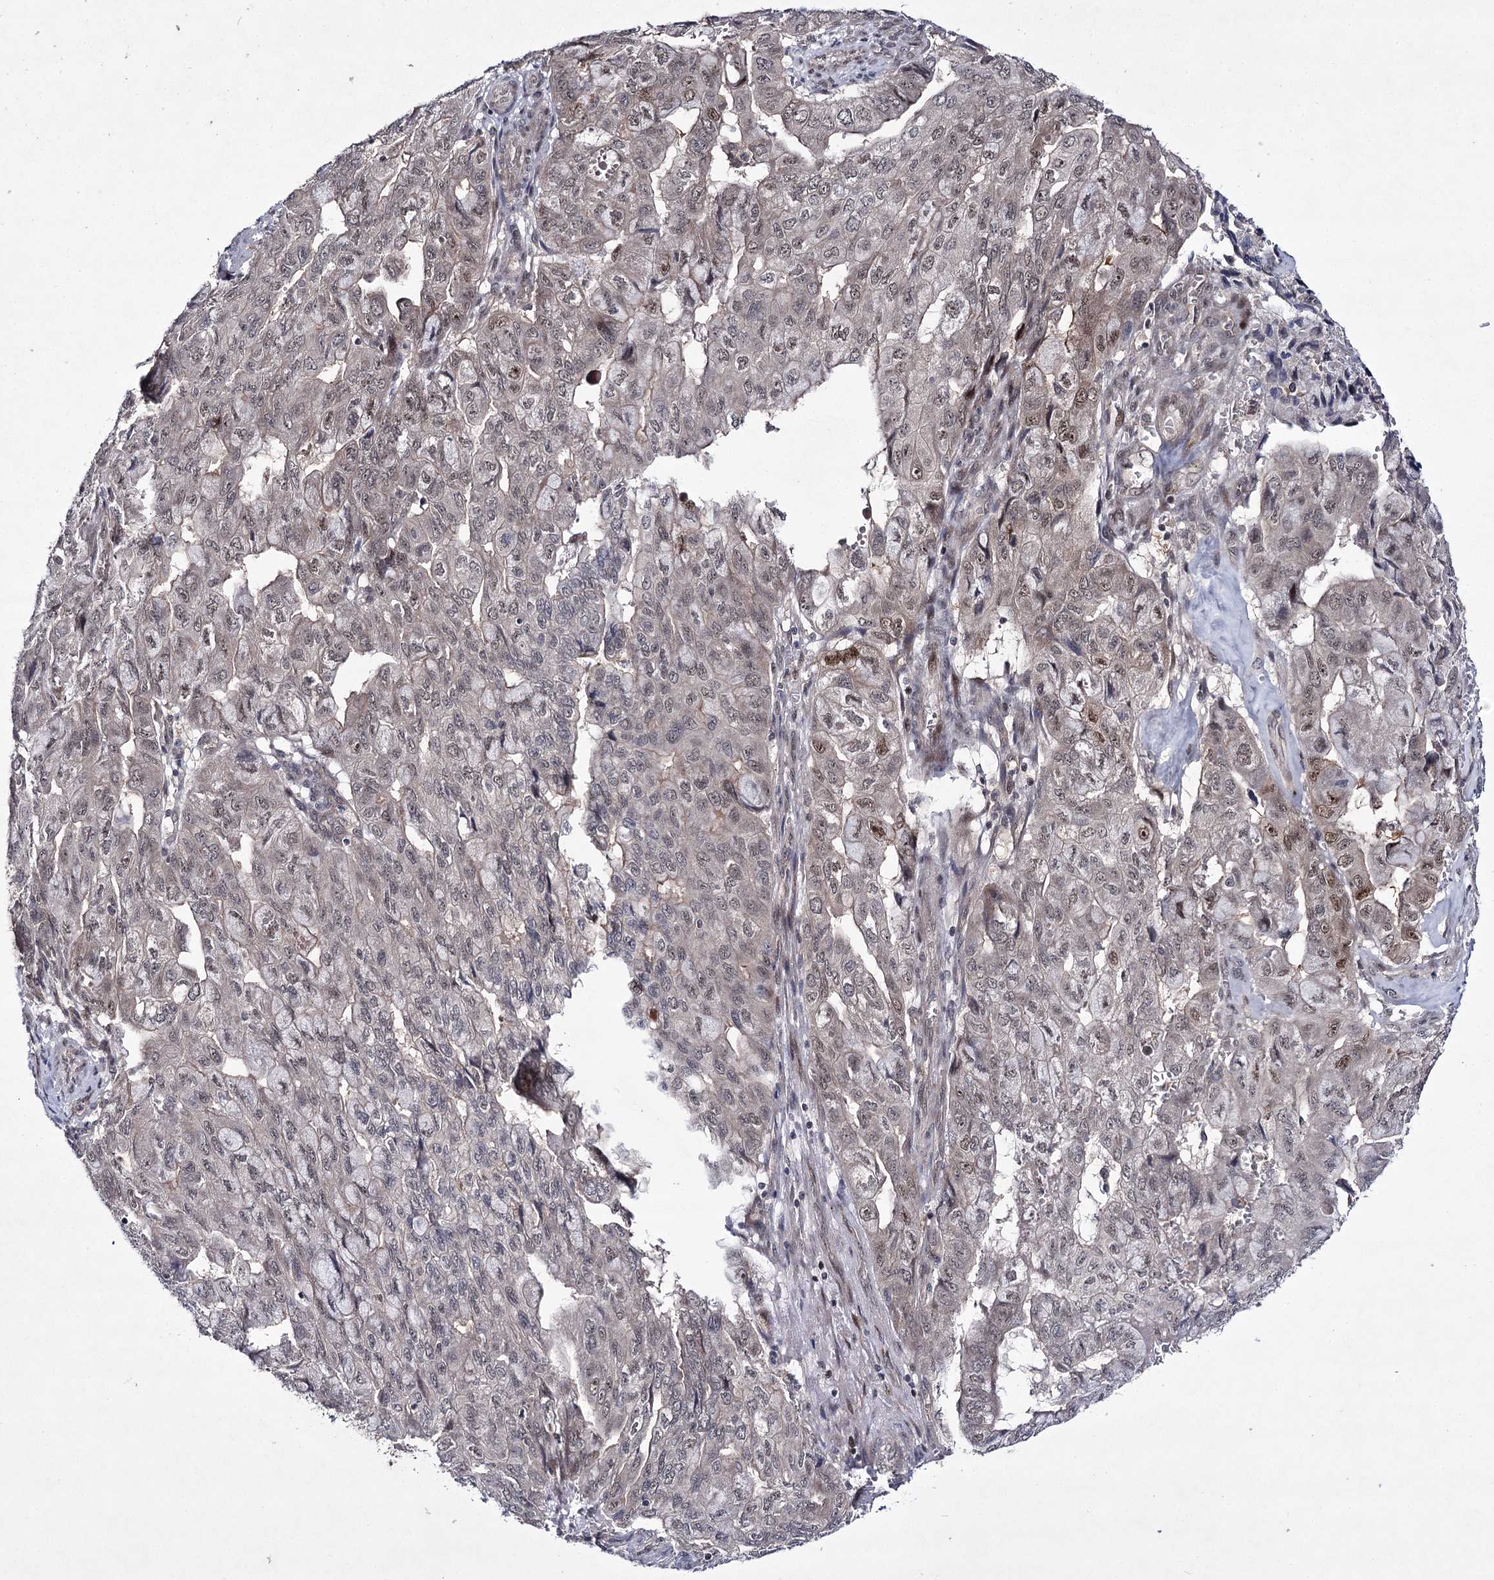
{"staining": {"intensity": "moderate", "quantity": "<25%", "location": "nuclear"}, "tissue": "pancreatic cancer", "cell_type": "Tumor cells", "image_type": "cancer", "snomed": [{"axis": "morphology", "description": "Adenocarcinoma, NOS"}, {"axis": "topography", "description": "Pancreas"}], "caption": "Pancreatic cancer tissue displays moderate nuclear positivity in approximately <25% of tumor cells, visualized by immunohistochemistry.", "gene": "HOXC11", "patient": {"sex": "male", "age": 51}}